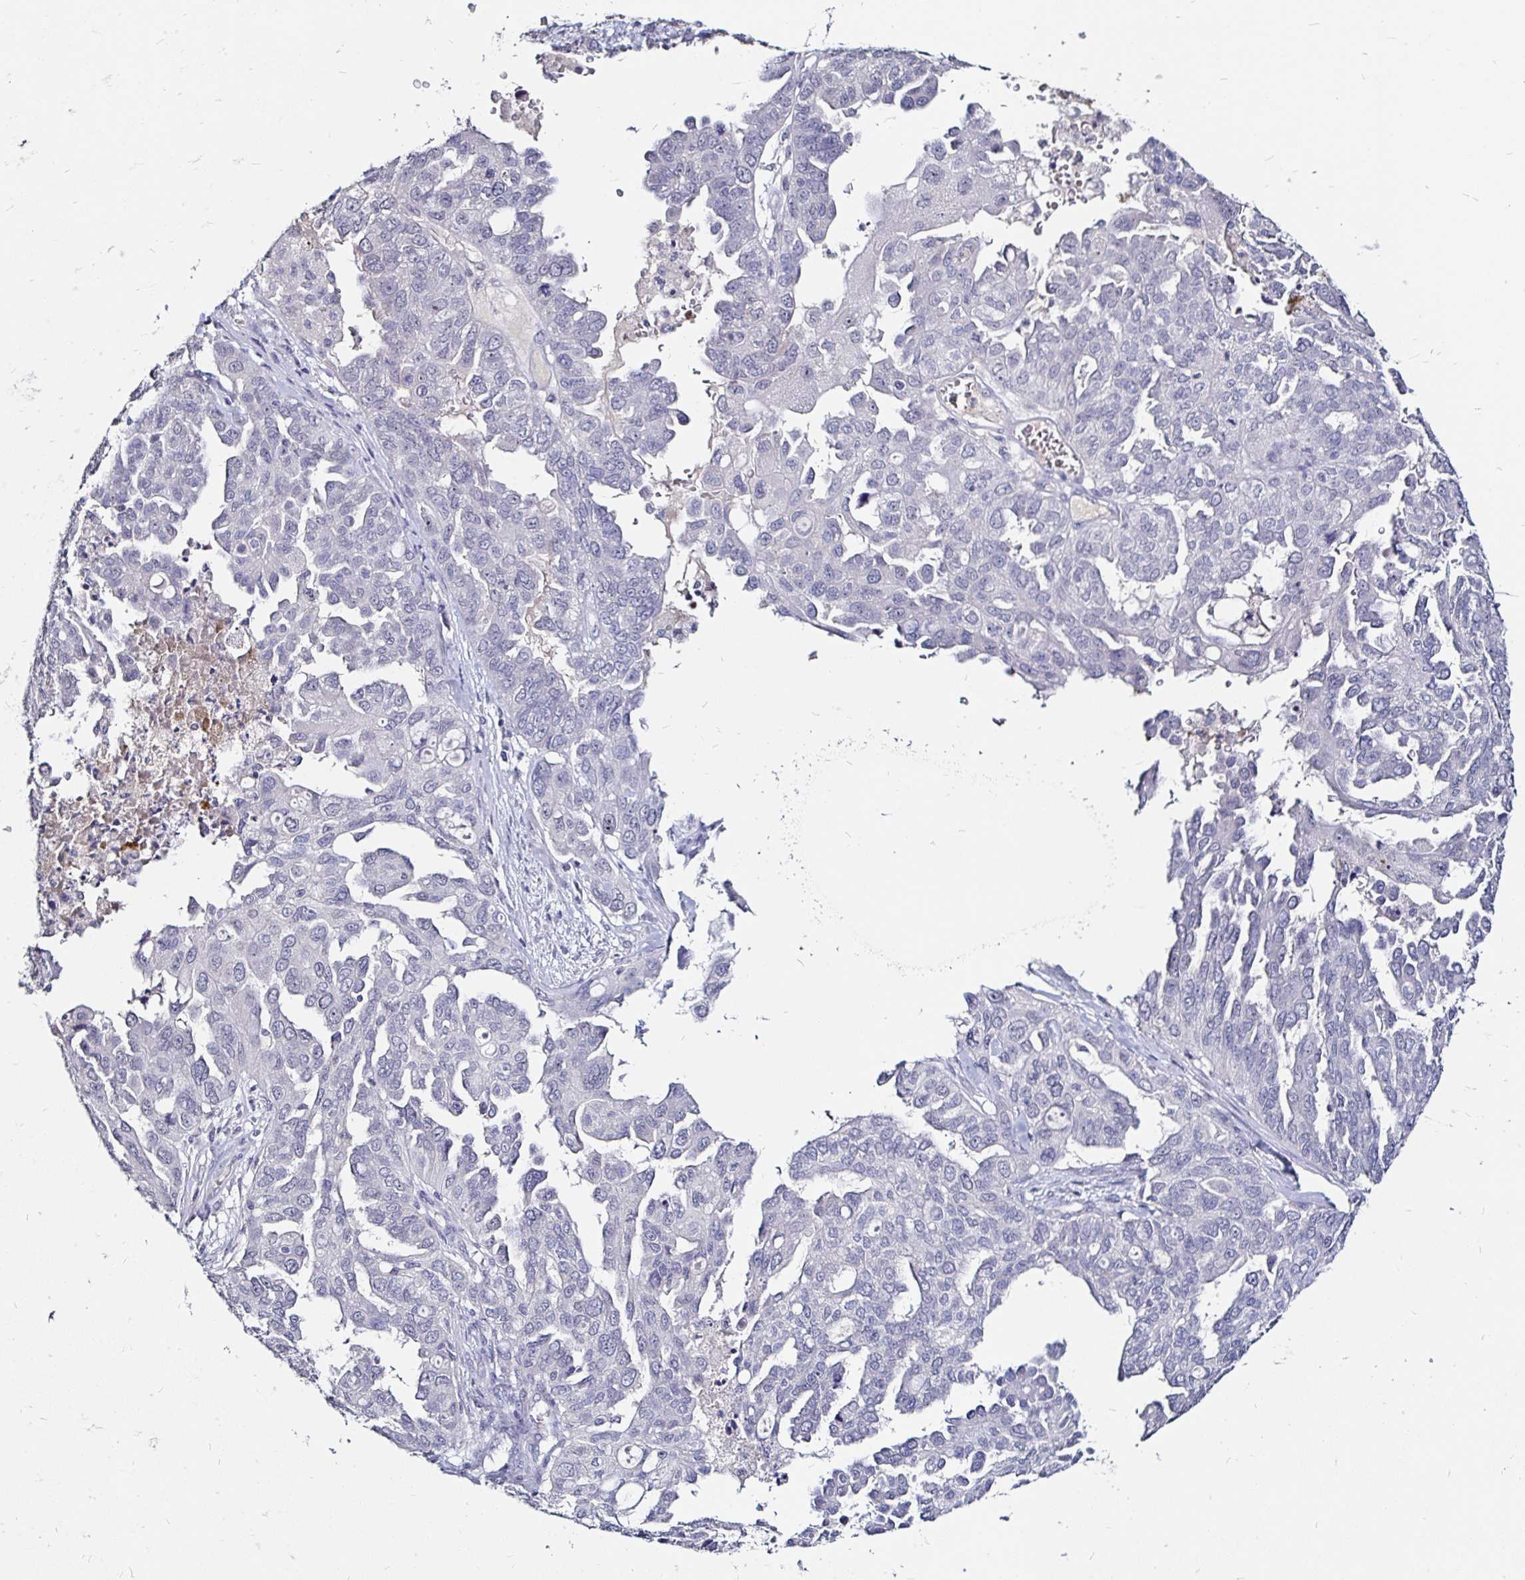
{"staining": {"intensity": "negative", "quantity": "none", "location": "none"}, "tissue": "ovarian cancer", "cell_type": "Tumor cells", "image_type": "cancer", "snomed": [{"axis": "morphology", "description": "Cystadenocarcinoma, serous, NOS"}, {"axis": "topography", "description": "Ovary"}], "caption": "Immunohistochemistry (IHC) image of ovarian serous cystadenocarcinoma stained for a protein (brown), which exhibits no expression in tumor cells. (DAB immunohistochemistry, high magnification).", "gene": "FAIM2", "patient": {"sex": "female", "age": 53}}